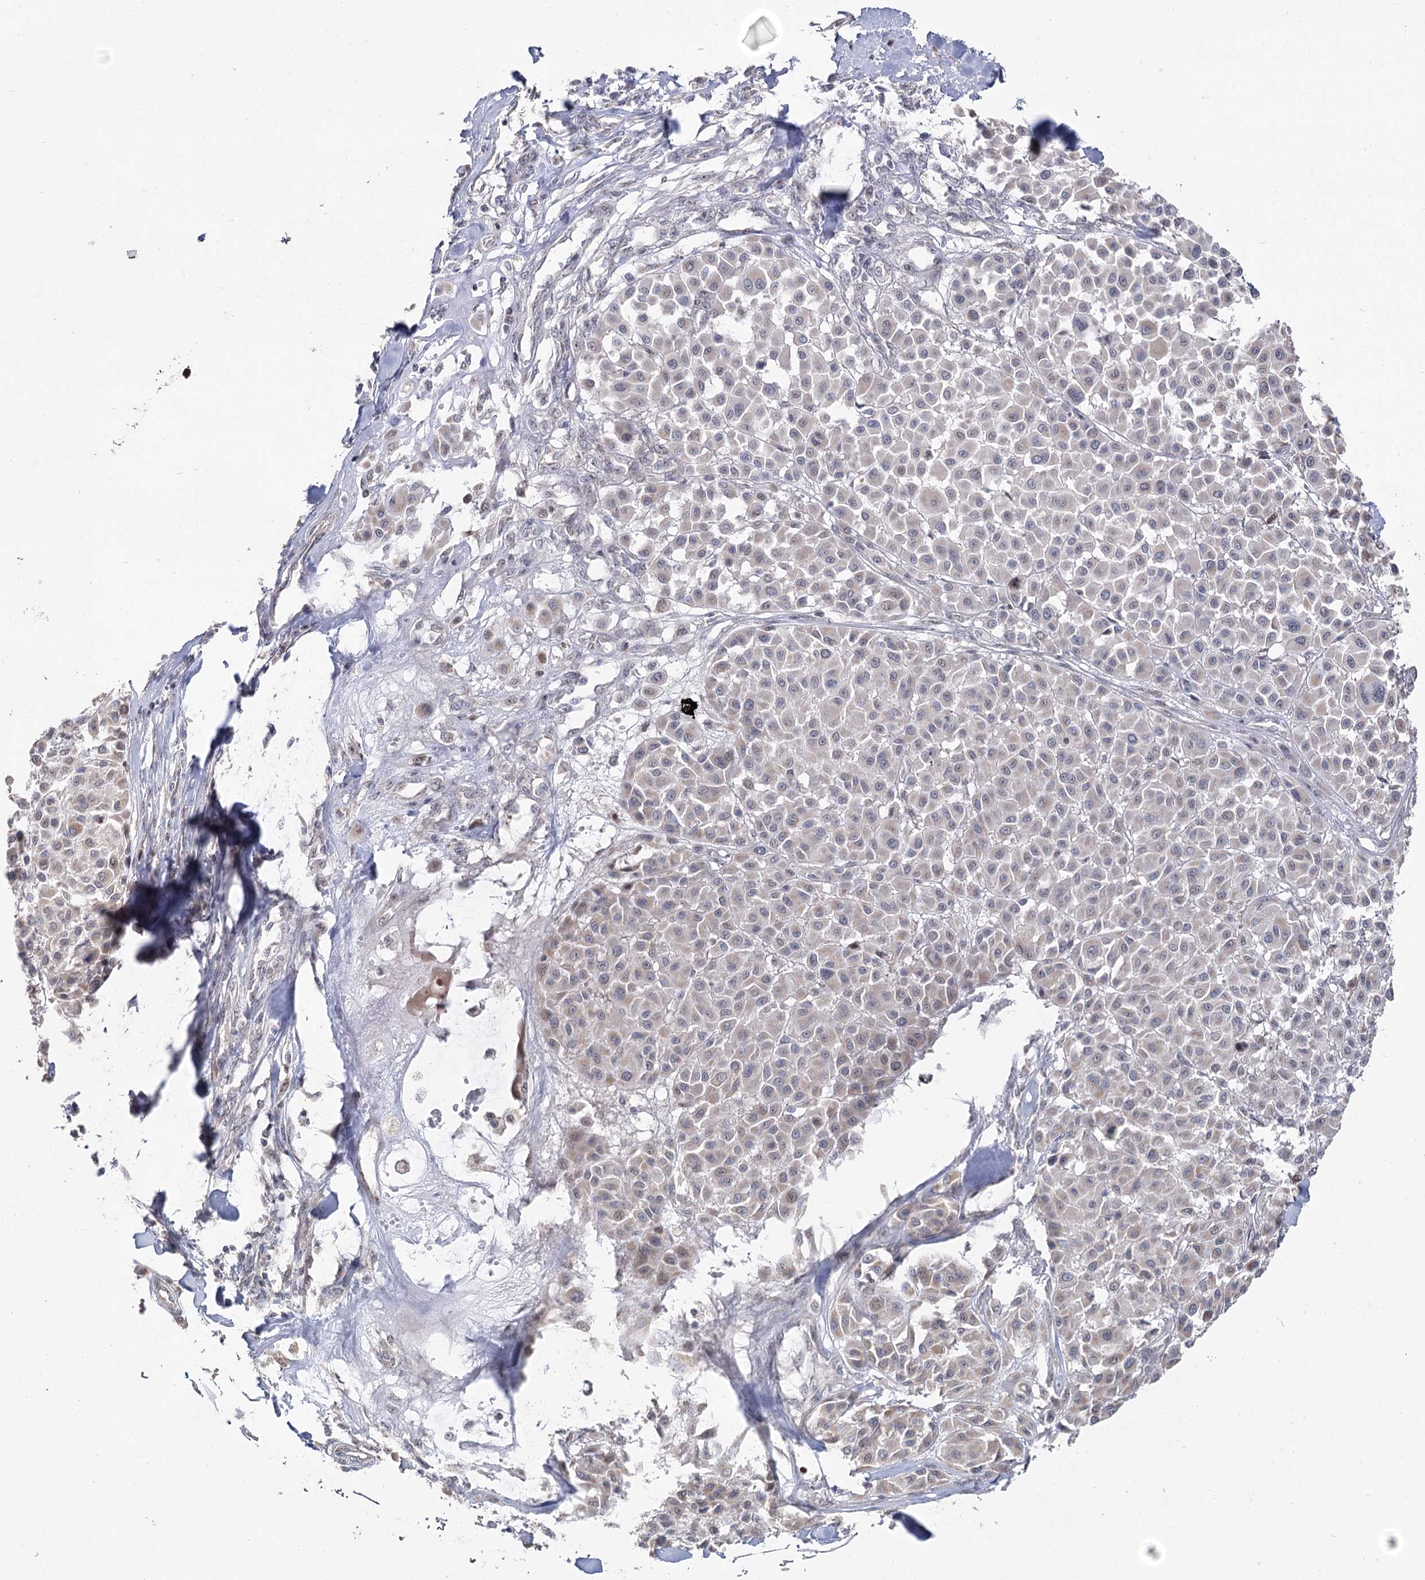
{"staining": {"intensity": "weak", "quantity": "<25%", "location": "cytoplasmic/membranous"}, "tissue": "melanoma", "cell_type": "Tumor cells", "image_type": "cancer", "snomed": [{"axis": "morphology", "description": "Malignant melanoma, Metastatic site"}, {"axis": "topography", "description": "Soft tissue"}], "caption": "Melanoma was stained to show a protein in brown. There is no significant positivity in tumor cells.", "gene": "RUFY4", "patient": {"sex": "male", "age": 41}}